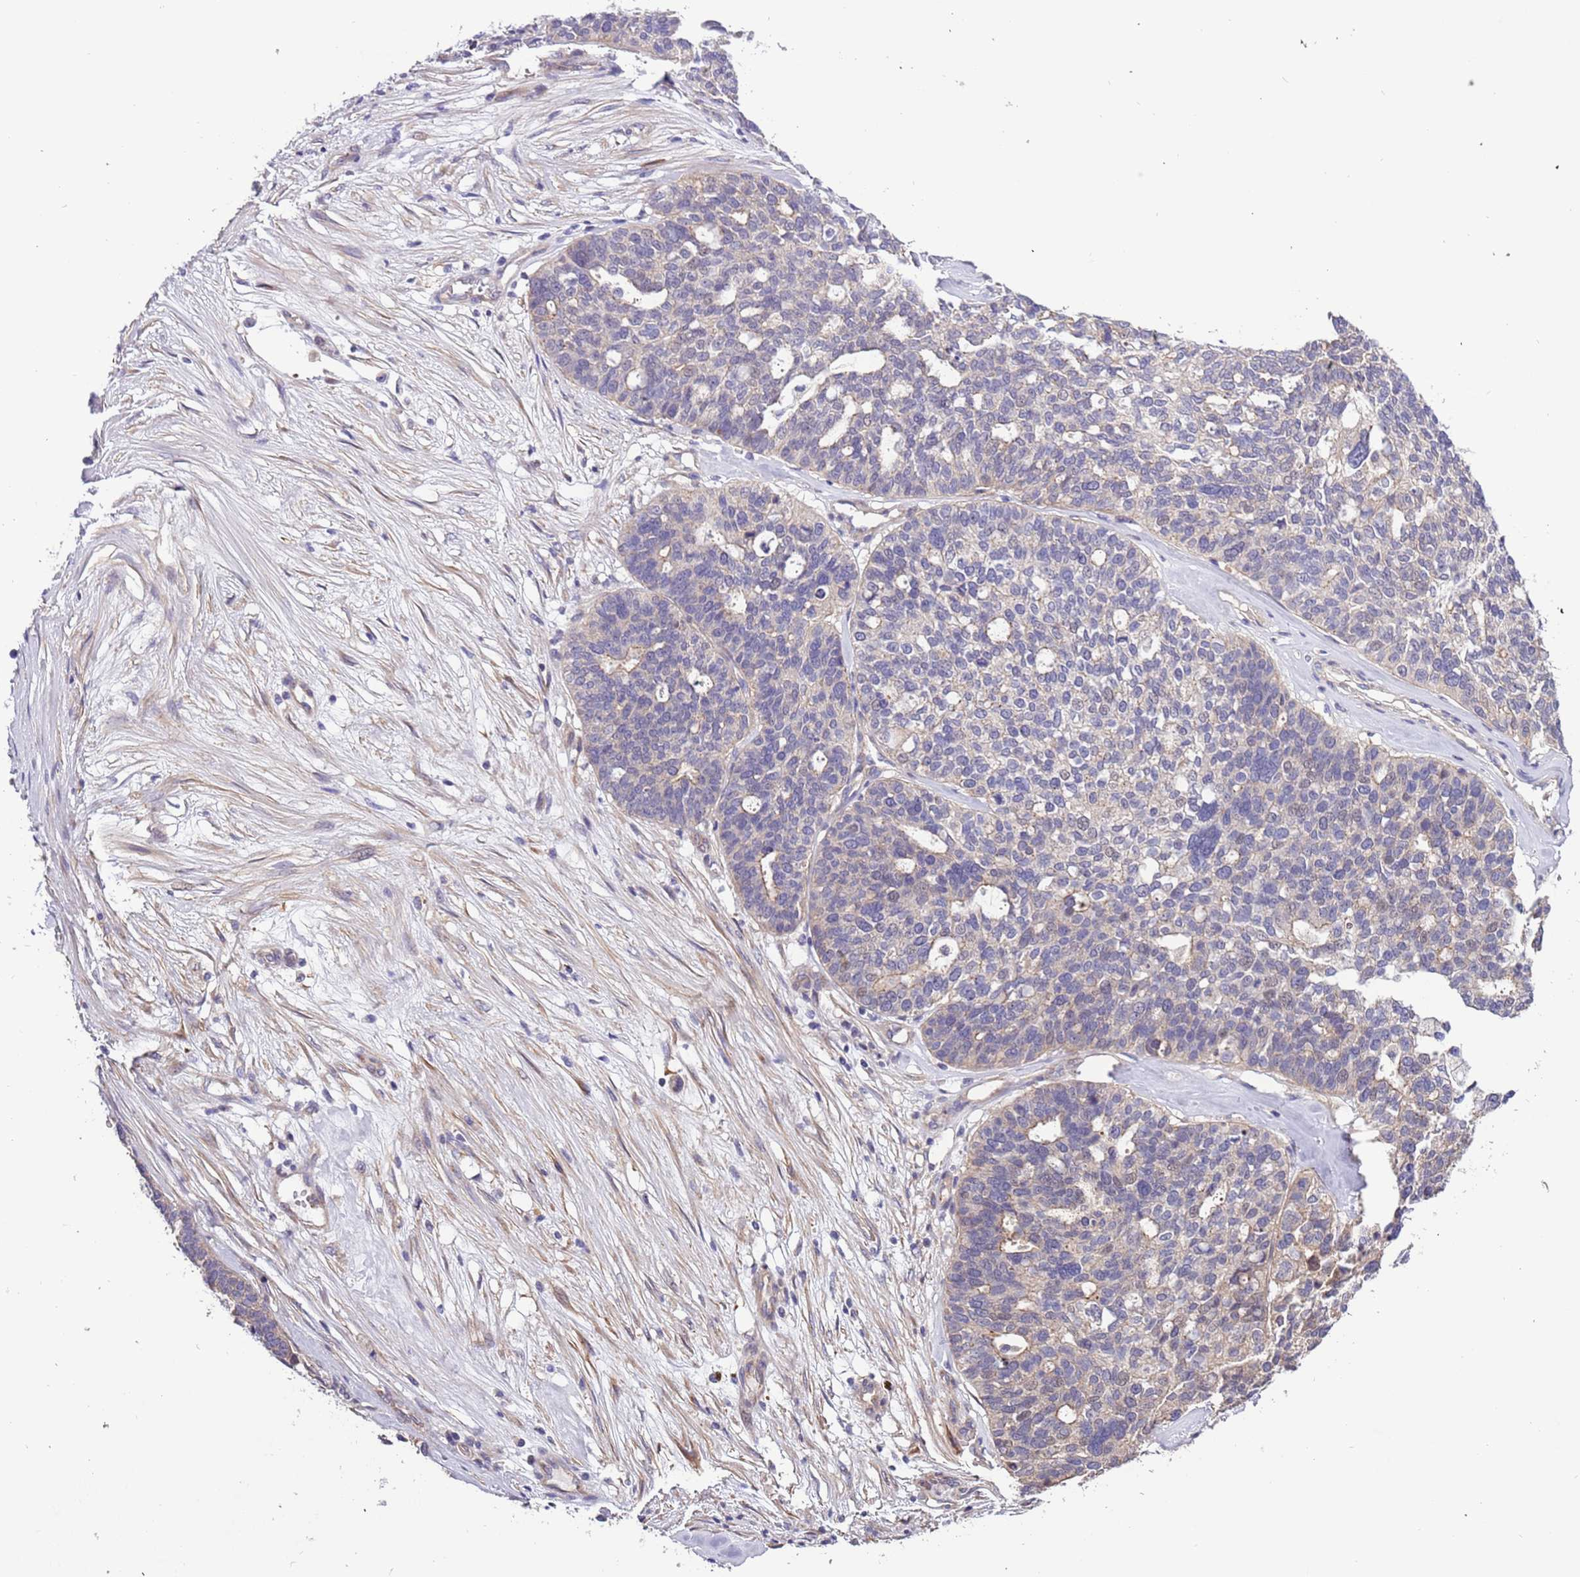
{"staining": {"intensity": "negative", "quantity": "none", "location": "none"}, "tissue": "ovarian cancer", "cell_type": "Tumor cells", "image_type": "cancer", "snomed": [{"axis": "morphology", "description": "Cystadenocarcinoma, serous, NOS"}, {"axis": "topography", "description": "Ovary"}], "caption": "This is a micrograph of IHC staining of serous cystadenocarcinoma (ovarian), which shows no staining in tumor cells.", "gene": "LAMB4", "patient": {"sex": "female", "age": 59}}